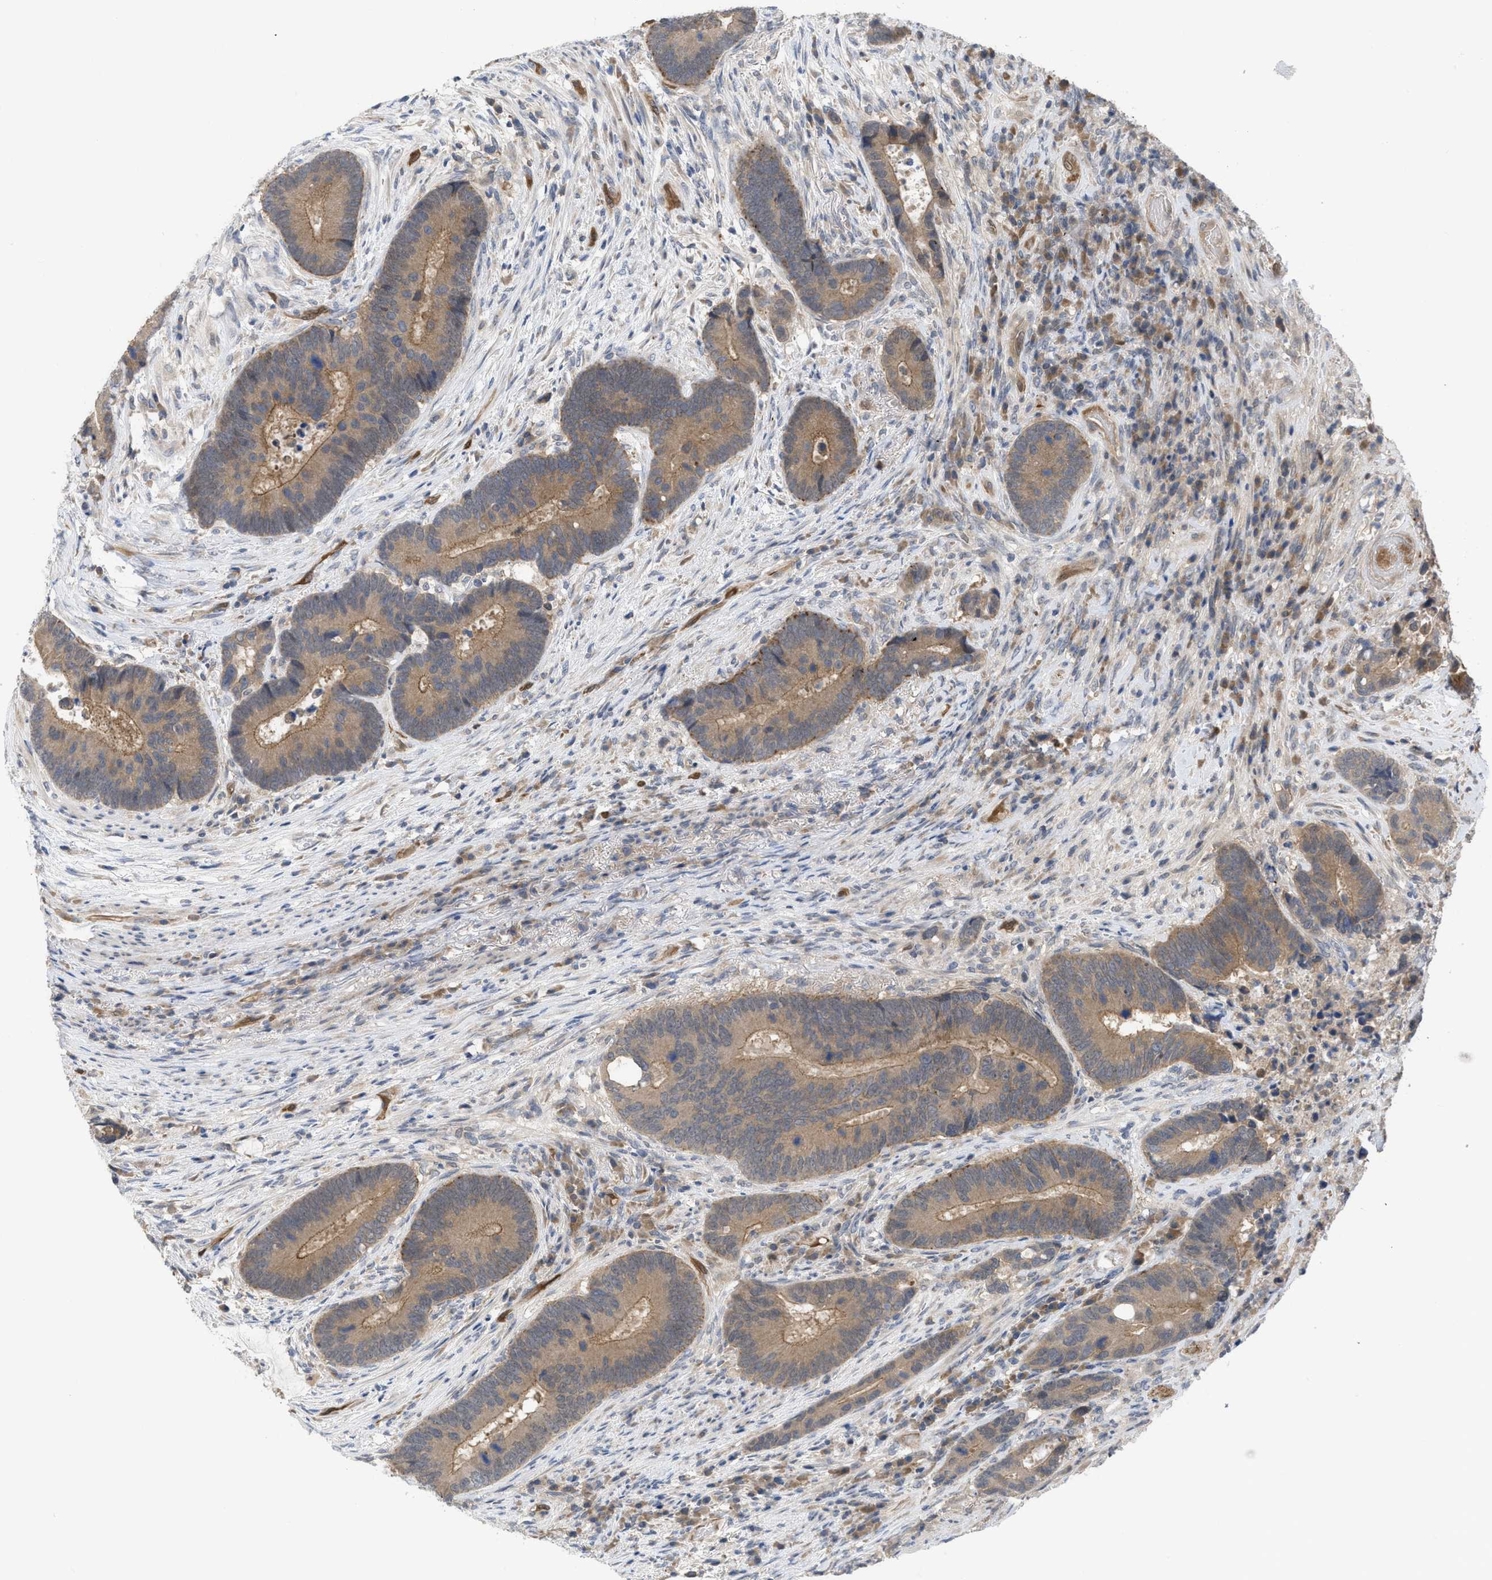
{"staining": {"intensity": "moderate", "quantity": ">75%", "location": "cytoplasmic/membranous"}, "tissue": "colorectal cancer", "cell_type": "Tumor cells", "image_type": "cancer", "snomed": [{"axis": "morphology", "description": "Adenocarcinoma, NOS"}, {"axis": "topography", "description": "Rectum"}], "caption": "Immunohistochemical staining of colorectal adenocarcinoma exhibits moderate cytoplasmic/membranous protein staining in about >75% of tumor cells. (DAB IHC, brown staining for protein, blue staining for nuclei).", "gene": "LDAF1", "patient": {"sex": "female", "age": 89}}